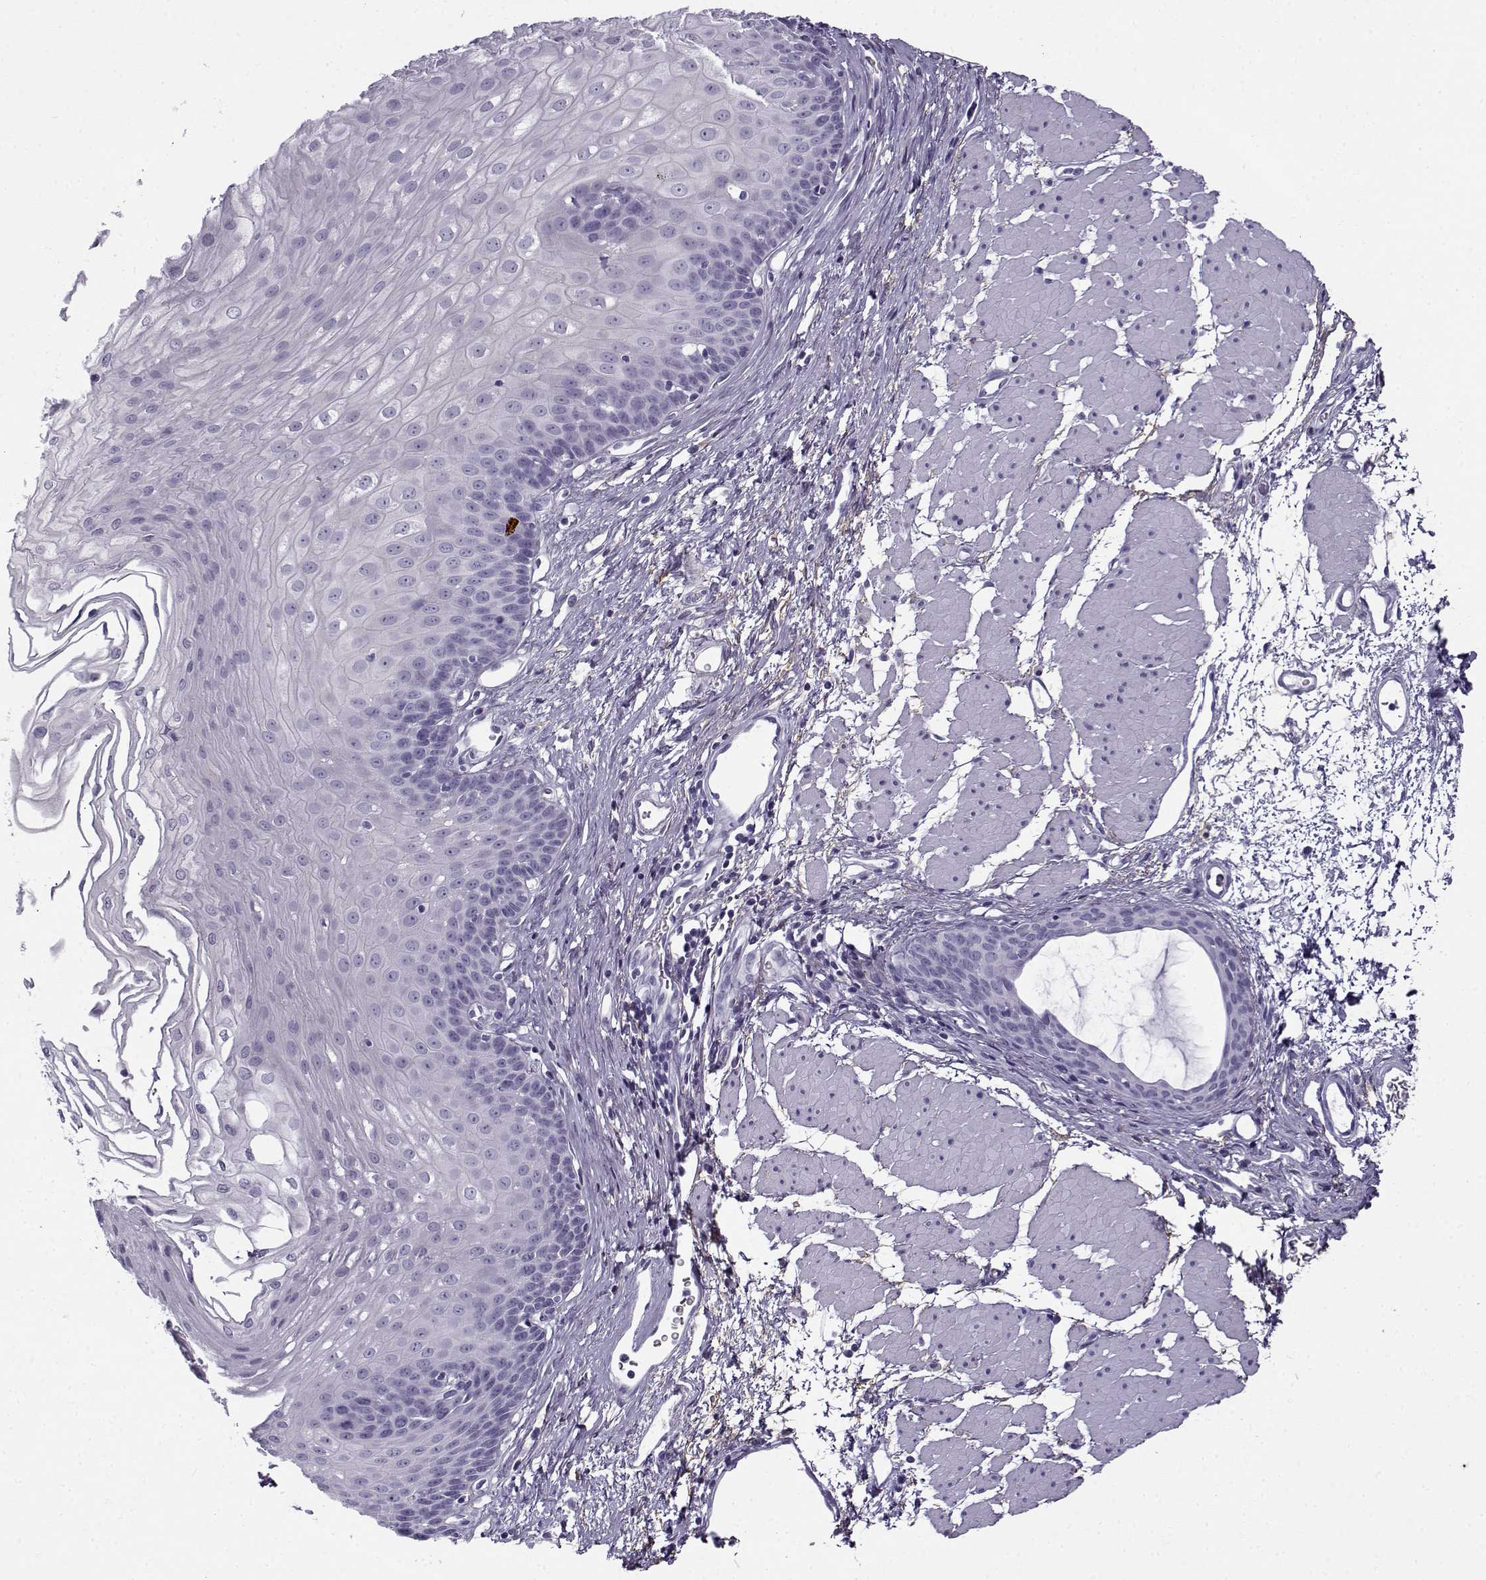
{"staining": {"intensity": "negative", "quantity": "none", "location": "none"}, "tissue": "esophagus", "cell_type": "Squamous epithelial cells", "image_type": "normal", "snomed": [{"axis": "morphology", "description": "Normal tissue, NOS"}, {"axis": "topography", "description": "Esophagus"}], "caption": "This is an immunohistochemistry photomicrograph of normal human esophagus. There is no staining in squamous epithelial cells.", "gene": "GTSF1L", "patient": {"sex": "female", "age": 62}}